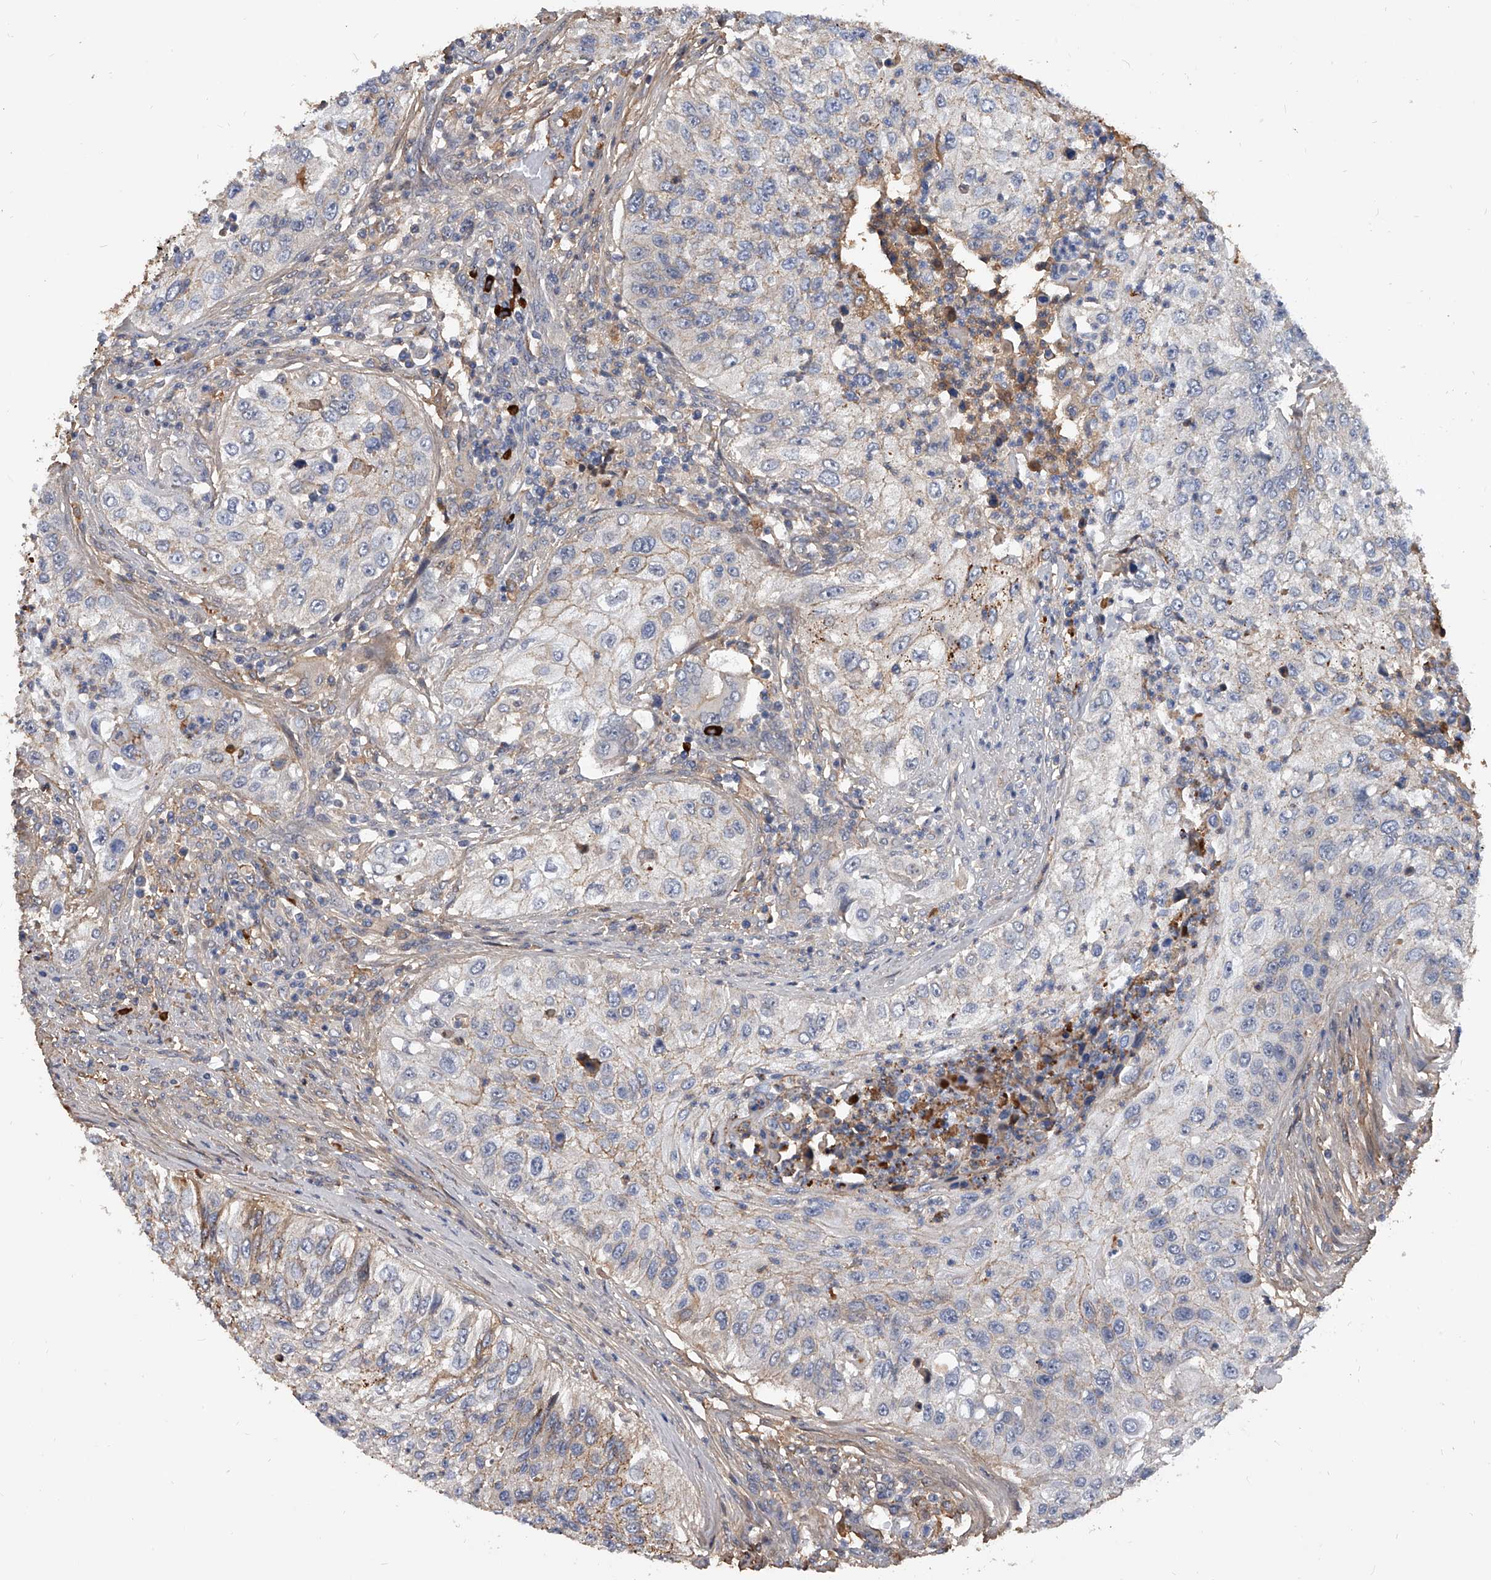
{"staining": {"intensity": "weak", "quantity": "25%-75%", "location": "cytoplasmic/membranous"}, "tissue": "urothelial cancer", "cell_type": "Tumor cells", "image_type": "cancer", "snomed": [{"axis": "morphology", "description": "Urothelial carcinoma, High grade"}, {"axis": "topography", "description": "Urinary bladder"}], "caption": "Protein expression analysis of urothelial carcinoma (high-grade) shows weak cytoplasmic/membranous expression in approximately 25%-75% of tumor cells. The staining was performed using DAB (3,3'-diaminobenzidine), with brown indicating positive protein expression. Nuclei are stained blue with hematoxylin.", "gene": "ZNF25", "patient": {"sex": "female", "age": 60}}